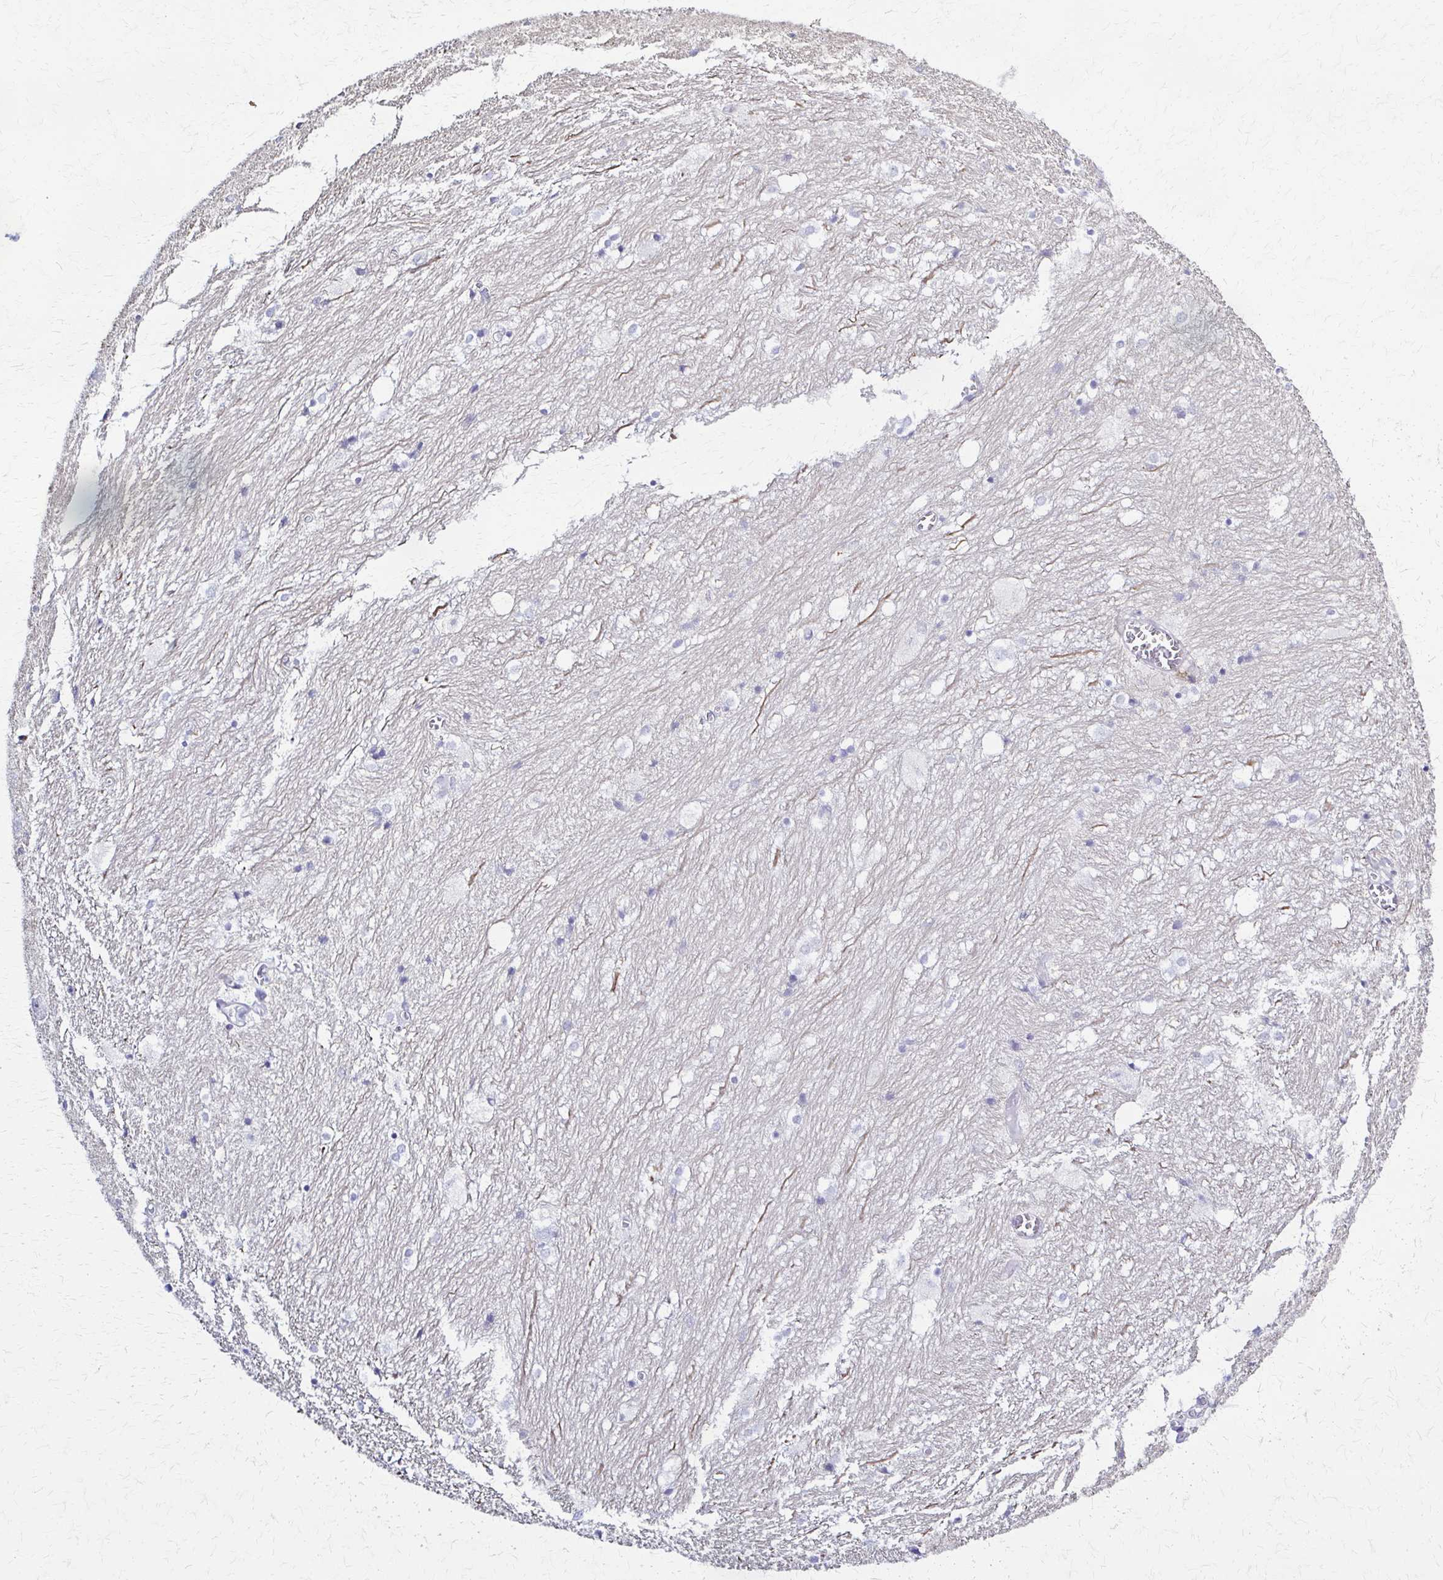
{"staining": {"intensity": "negative", "quantity": "none", "location": "none"}, "tissue": "hippocampus", "cell_type": "Glial cells", "image_type": "normal", "snomed": [{"axis": "morphology", "description": "Normal tissue, NOS"}, {"axis": "topography", "description": "Hippocampus"}], "caption": "A high-resolution histopathology image shows immunohistochemistry staining of benign hippocampus, which displays no significant positivity in glial cells.", "gene": "RHOBTB2", "patient": {"sex": "female", "age": 52}}